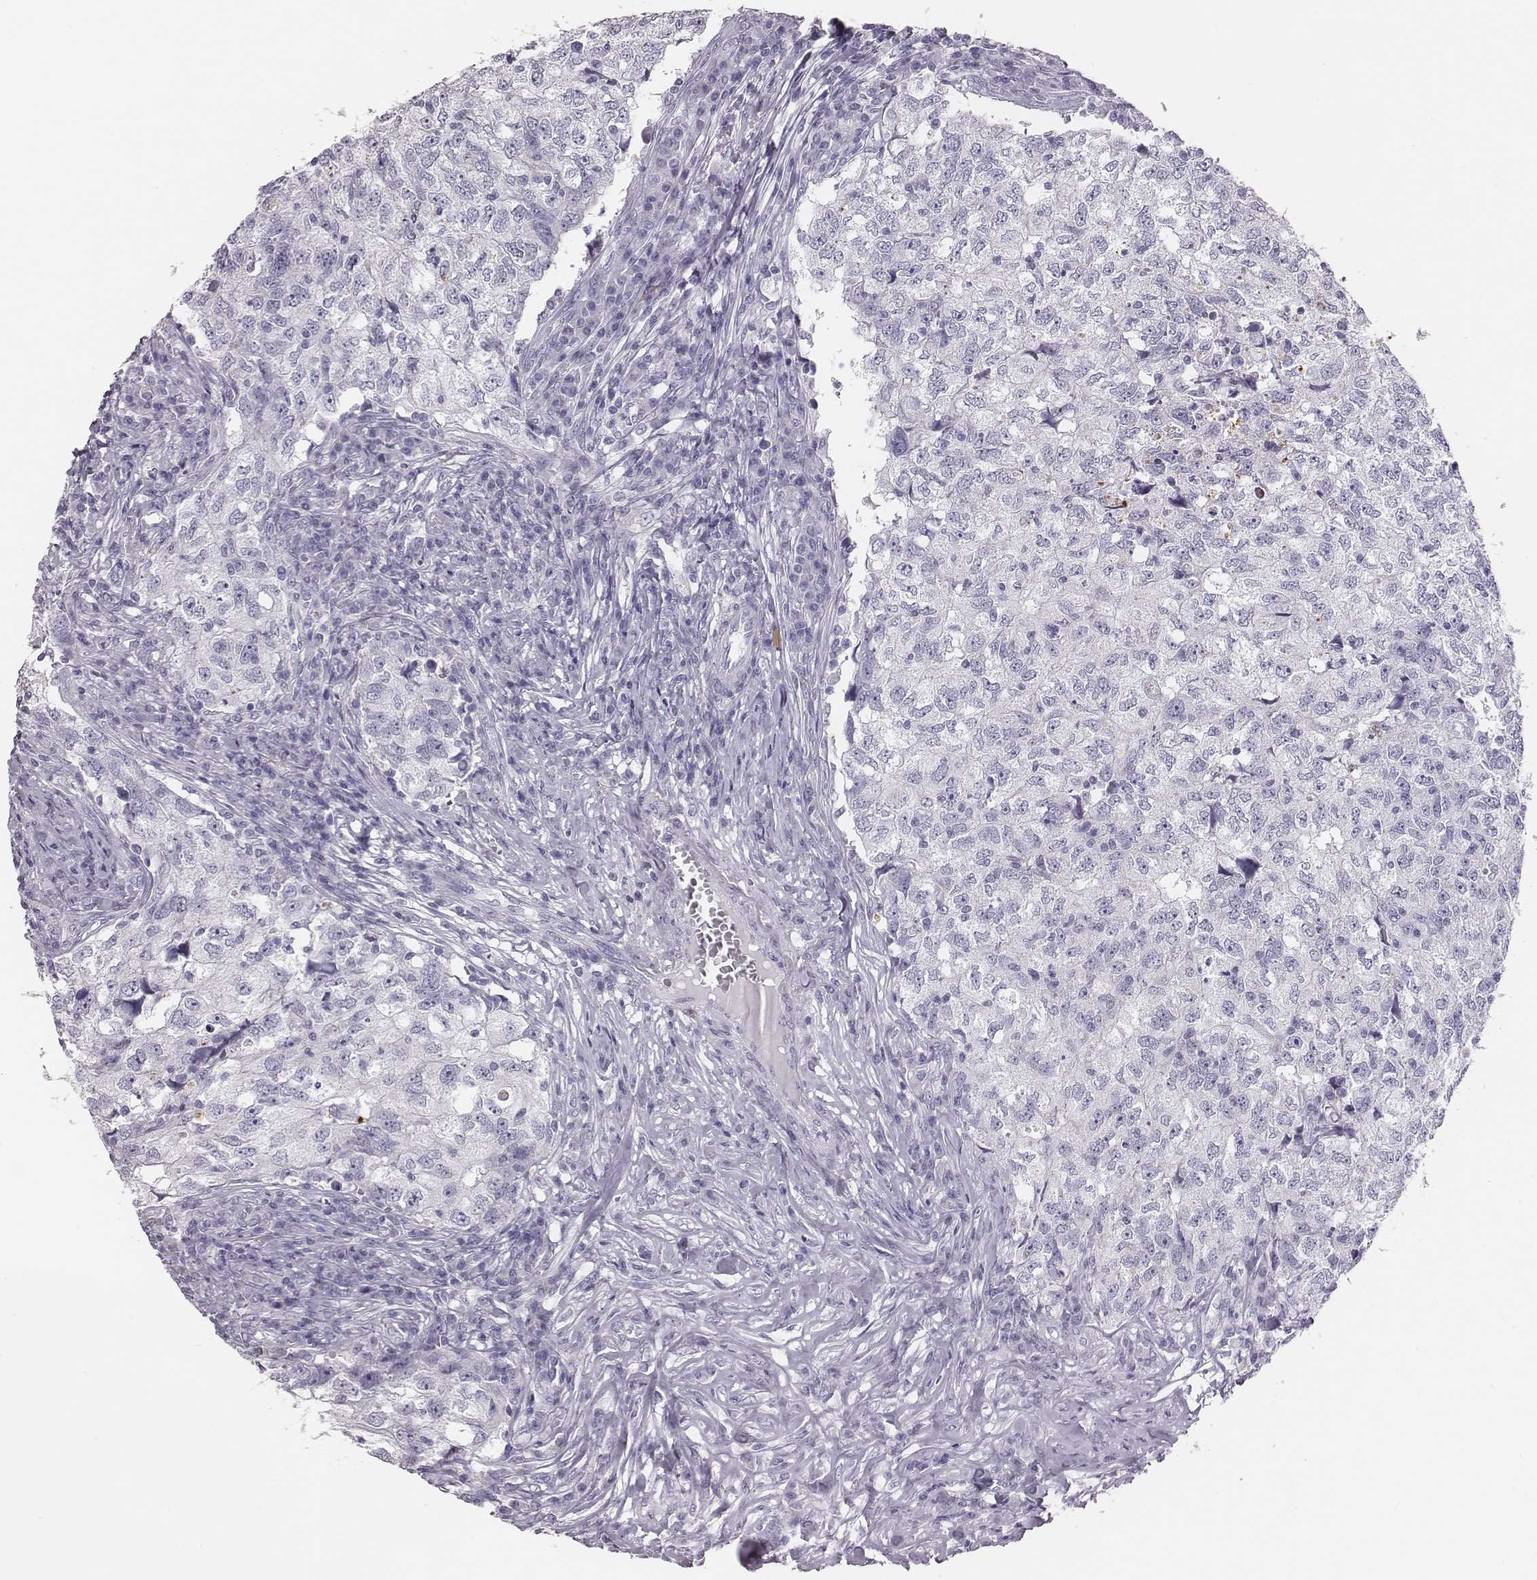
{"staining": {"intensity": "negative", "quantity": "none", "location": "none"}, "tissue": "breast cancer", "cell_type": "Tumor cells", "image_type": "cancer", "snomed": [{"axis": "morphology", "description": "Duct carcinoma"}, {"axis": "topography", "description": "Breast"}], "caption": "High power microscopy image of an immunohistochemistry (IHC) histopathology image of breast cancer, revealing no significant staining in tumor cells.", "gene": "H1-6", "patient": {"sex": "female", "age": 30}}